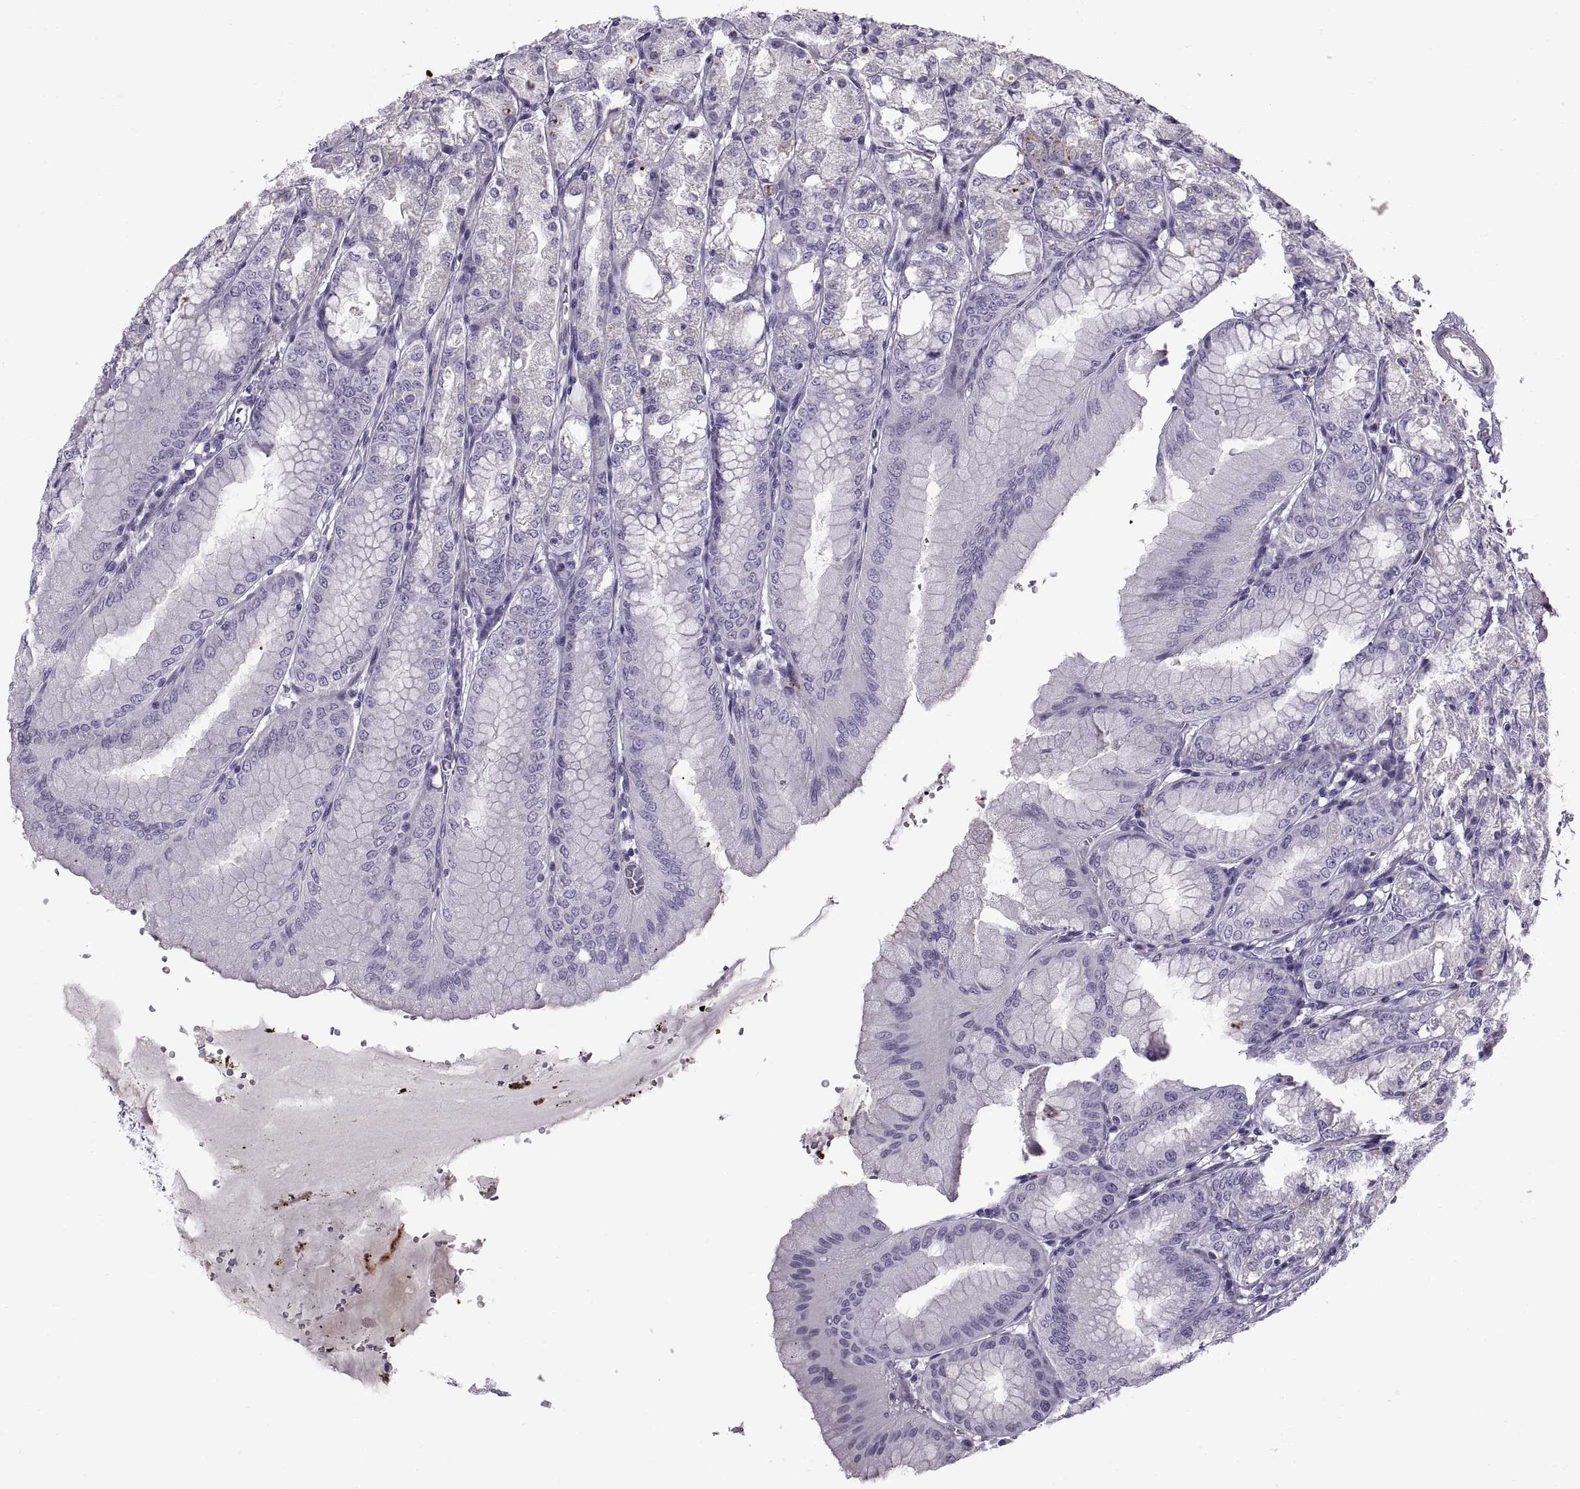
{"staining": {"intensity": "negative", "quantity": "none", "location": "none"}, "tissue": "stomach", "cell_type": "Glandular cells", "image_type": "normal", "snomed": [{"axis": "morphology", "description": "Normal tissue, NOS"}, {"axis": "topography", "description": "Stomach, lower"}], "caption": "Protein analysis of benign stomach displays no significant staining in glandular cells.", "gene": "CALCR", "patient": {"sex": "male", "age": 71}}